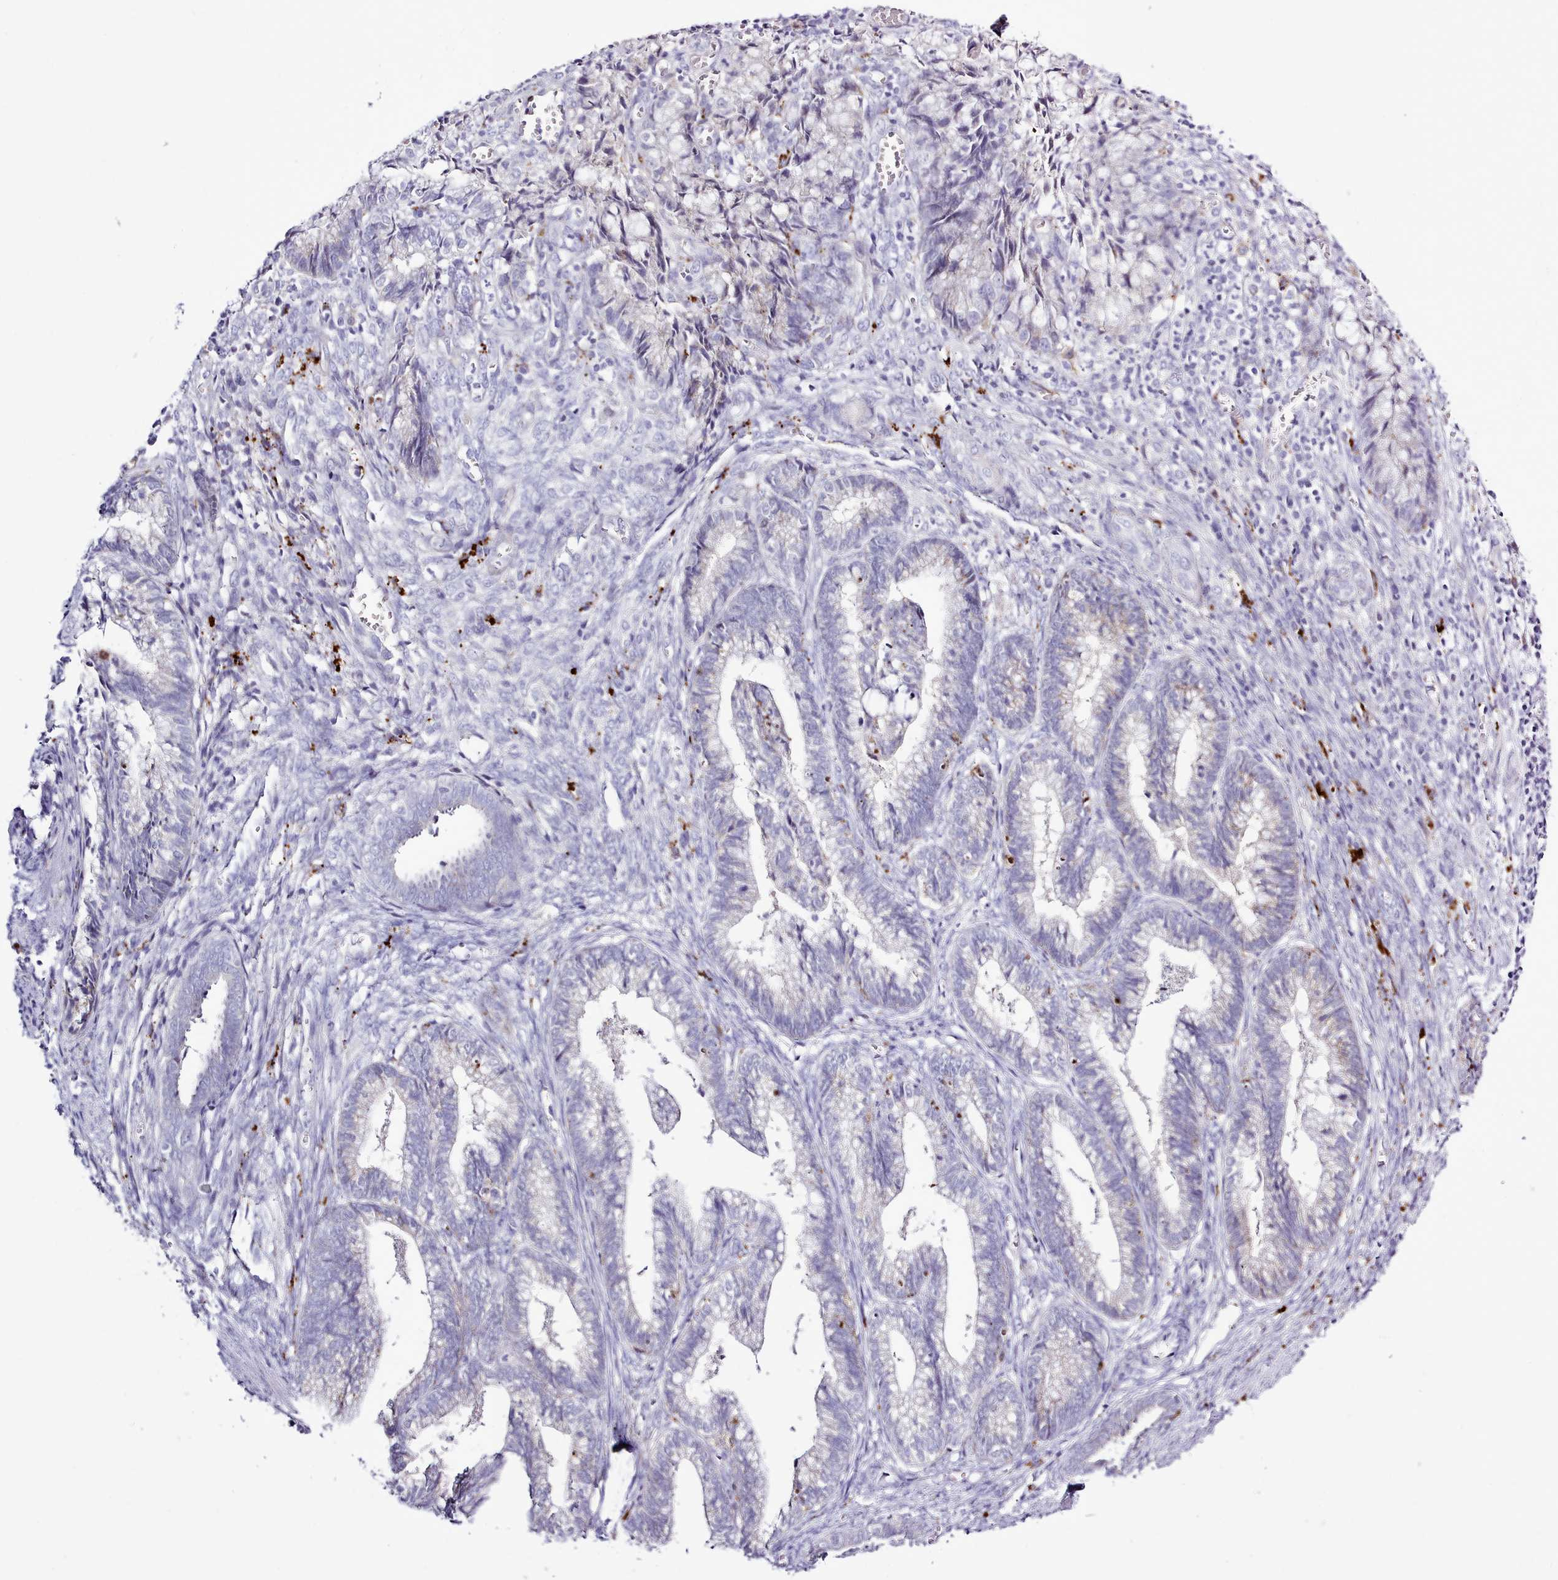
{"staining": {"intensity": "negative", "quantity": "none", "location": "none"}, "tissue": "cervical cancer", "cell_type": "Tumor cells", "image_type": "cancer", "snomed": [{"axis": "morphology", "description": "Adenocarcinoma, NOS"}, {"axis": "topography", "description": "Cervix"}], "caption": "High magnification brightfield microscopy of cervical cancer stained with DAB (brown) and counterstained with hematoxylin (blue): tumor cells show no significant expression.", "gene": "SRD5A1", "patient": {"sex": "female", "age": 44}}